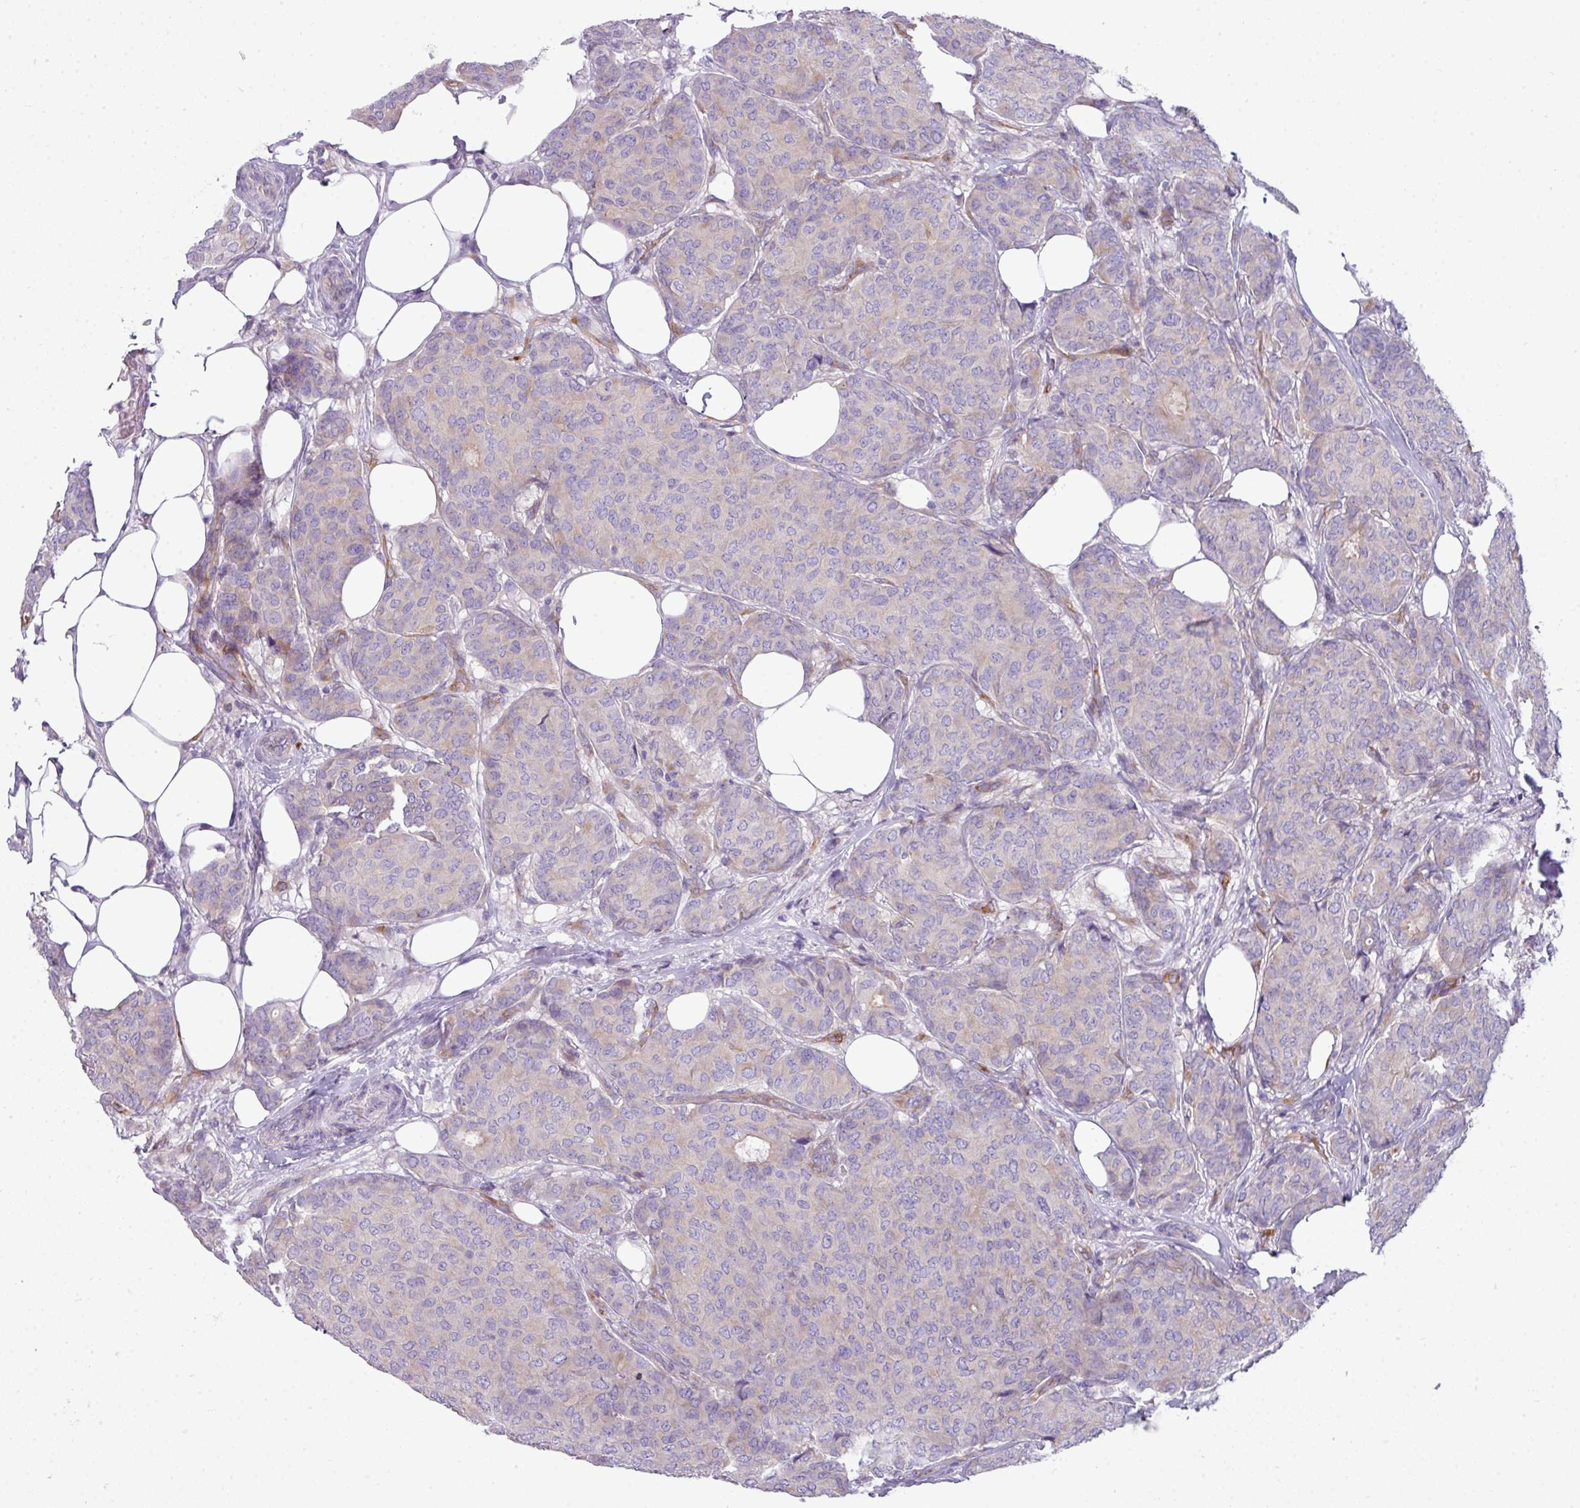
{"staining": {"intensity": "negative", "quantity": "none", "location": "none"}, "tissue": "breast cancer", "cell_type": "Tumor cells", "image_type": "cancer", "snomed": [{"axis": "morphology", "description": "Duct carcinoma"}, {"axis": "topography", "description": "Breast"}], "caption": "IHC micrograph of invasive ductal carcinoma (breast) stained for a protein (brown), which exhibits no positivity in tumor cells.", "gene": "ABCC5", "patient": {"sex": "female", "age": 75}}